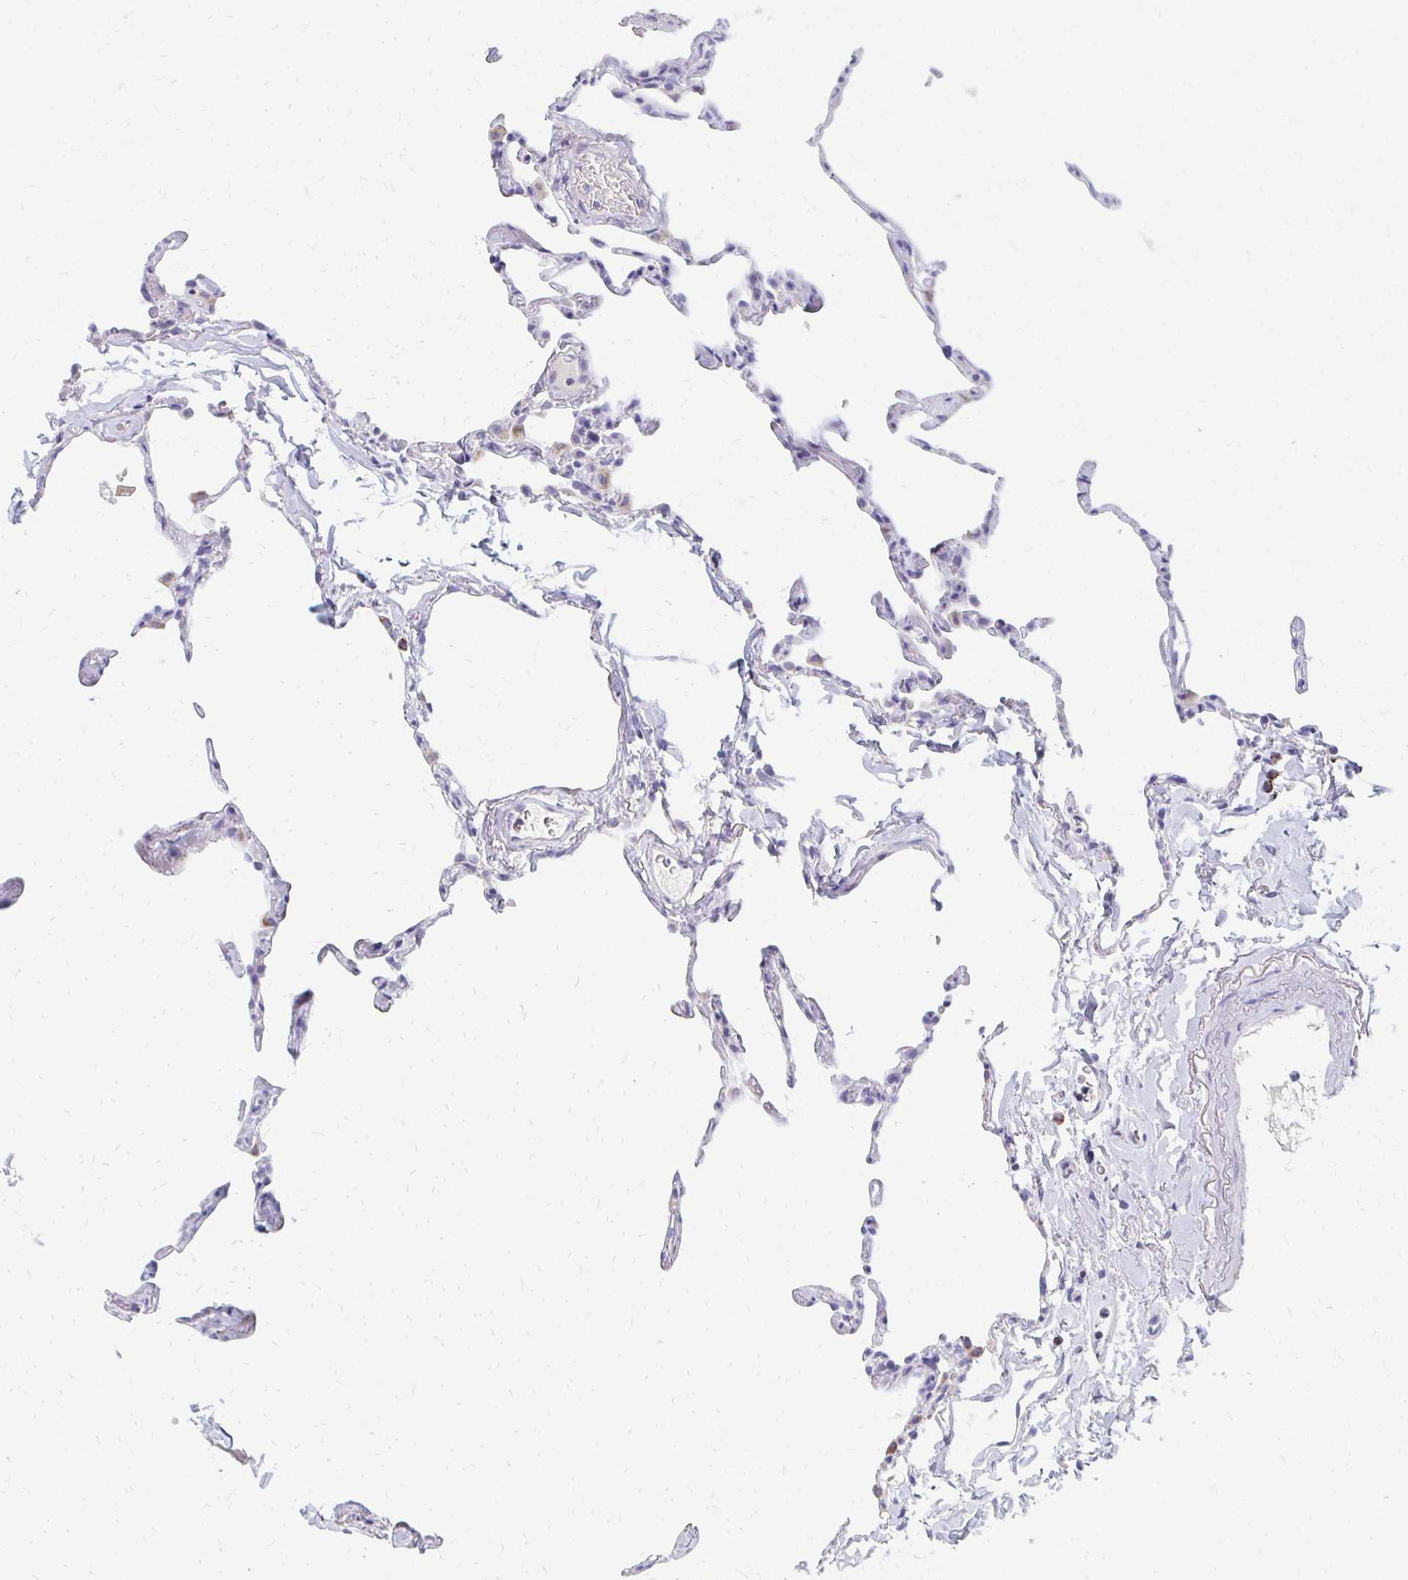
{"staining": {"intensity": "moderate", "quantity": "<25%", "location": "cytoplasmic/membranous"}, "tissue": "lung", "cell_type": "Alveolar cells", "image_type": "normal", "snomed": [{"axis": "morphology", "description": "Normal tissue, NOS"}, {"axis": "topography", "description": "Lung"}], "caption": "Approximately <25% of alveolar cells in unremarkable lung show moderate cytoplasmic/membranous protein expression as visualized by brown immunohistochemical staining.", "gene": "OR10V1", "patient": {"sex": "male", "age": 65}}